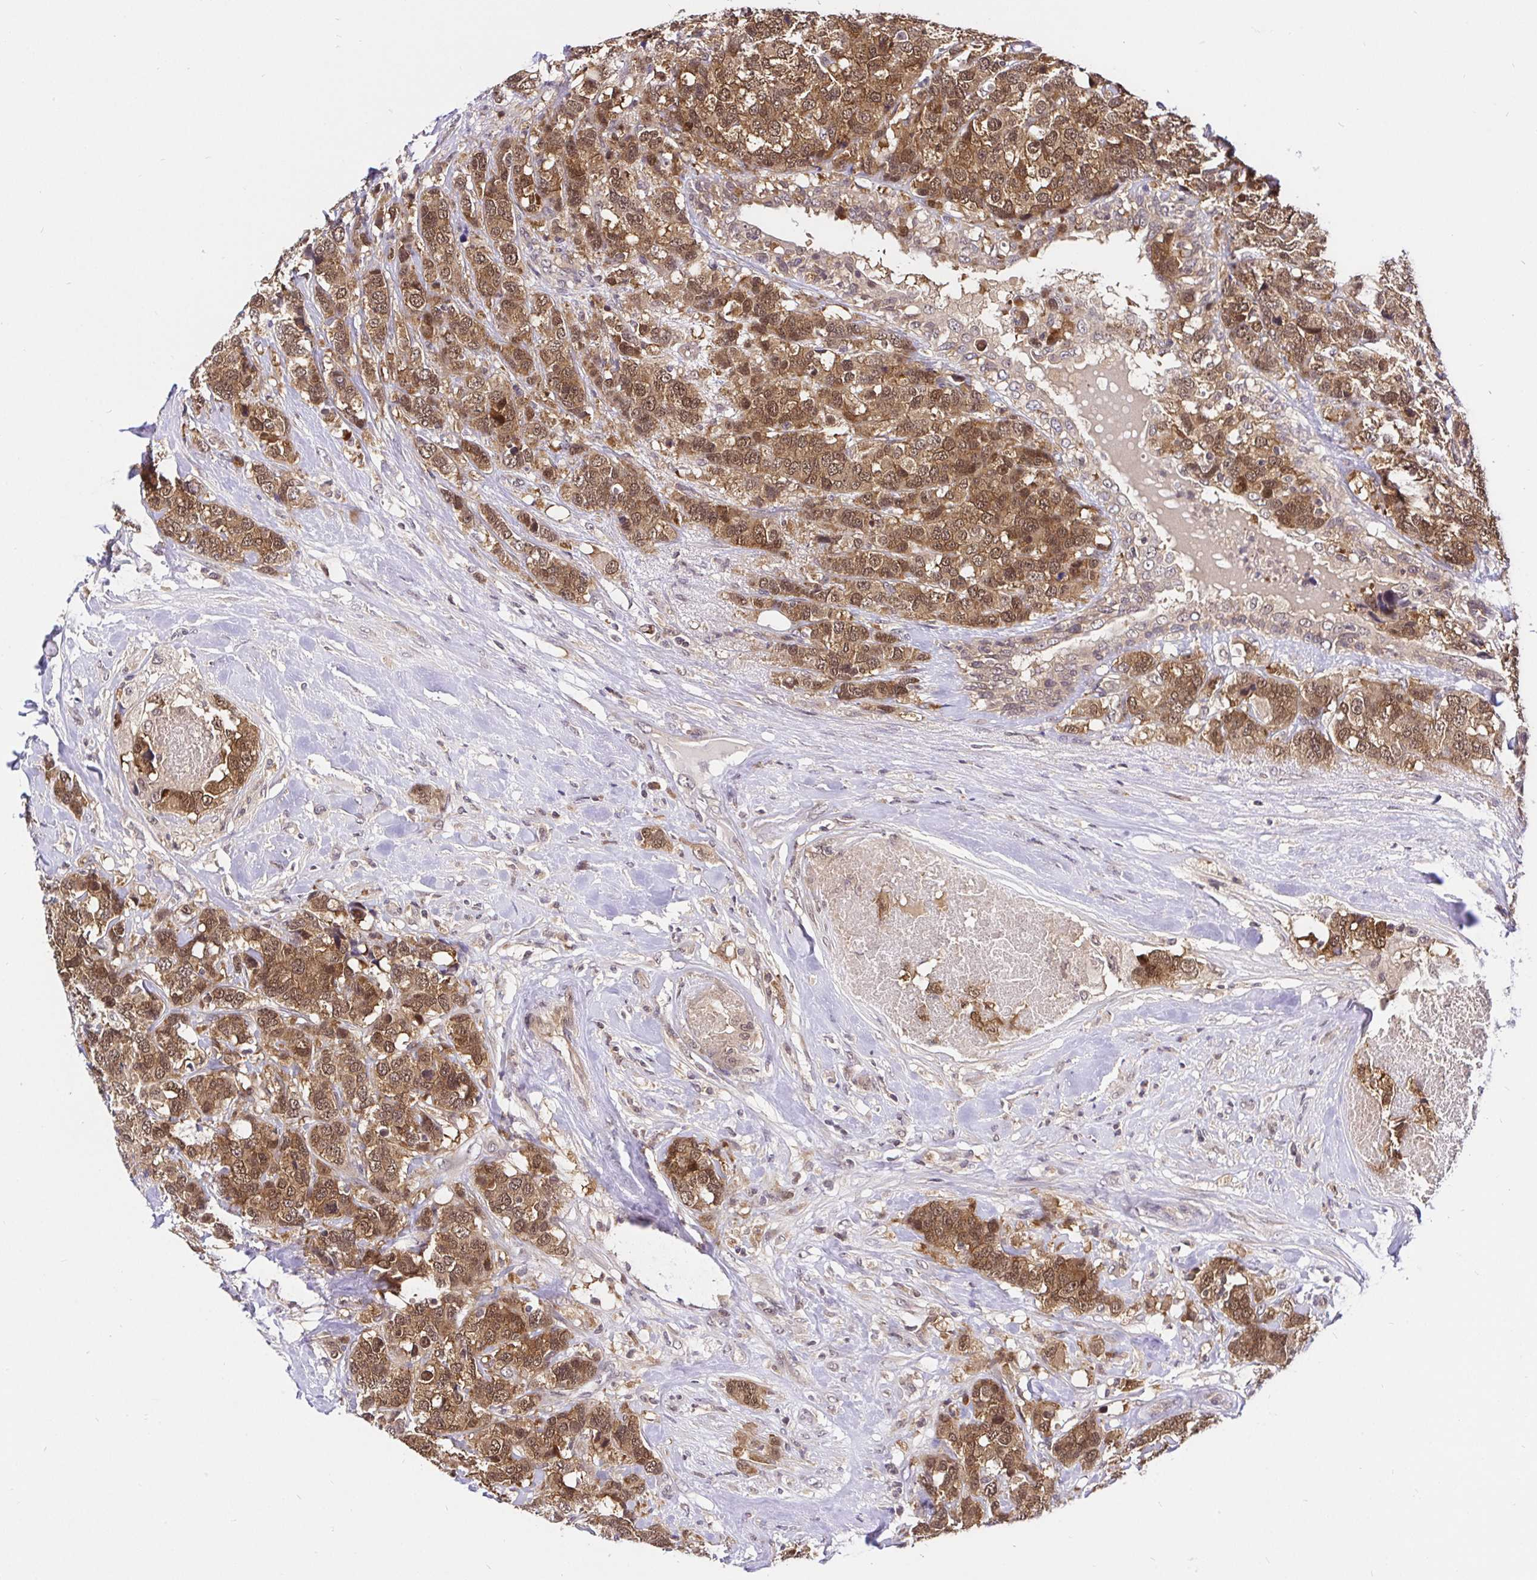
{"staining": {"intensity": "moderate", "quantity": ">75%", "location": "cytoplasmic/membranous,nuclear"}, "tissue": "breast cancer", "cell_type": "Tumor cells", "image_type": "cancer", "snomed": [{"axis": "morphology", "description": "Lobular carcinoma"}, {"axis": "topography", "description": "Breast"}], "caption": "Tumor cells show medium levels of moderate cytoplasmic/membranous and nuclear positivity in about >75% of cells in human lobular carcinoma (breast).", "gene": "UBE2M", "patient": {"sex": "female", "age": 59}}